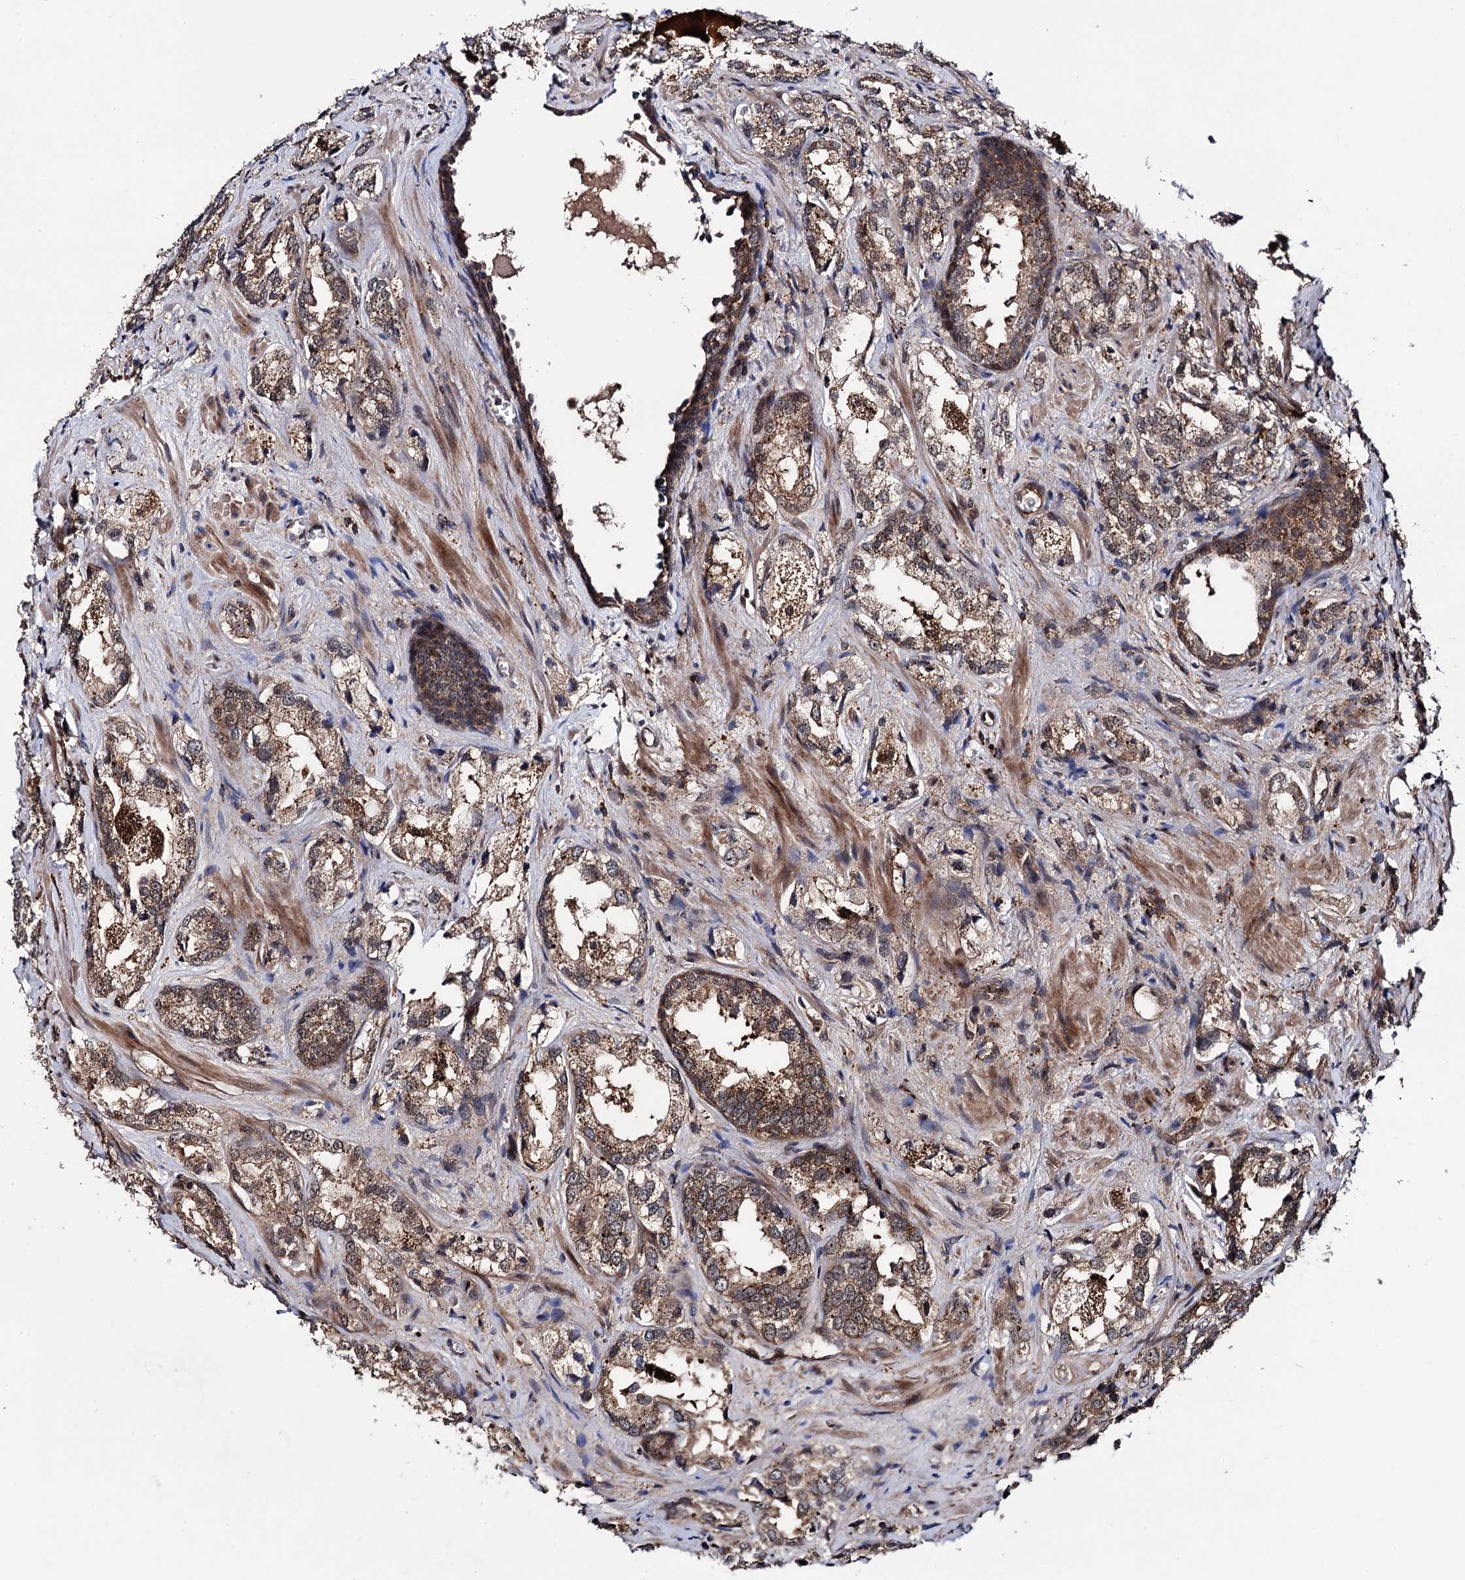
{"staining": {"intensity": "strong", "quantity": ">75%", "location": "cytoplasmic/membranous"}, "tissue": "prostate cancer", "cell_type": "Tumor cells", "image_type": "cancer", "snomed": [{"axis": "morphology", "description": "Adenocarcinoma, Low grade"}, {"axis": "topography", "description": "Prostate"}], "caption": "Strong cytoplasmic/membranous protein expression is present in about >75% of tumor cells in low-grade adenocarcinoma (prostate).", "gene": "MICAL2", "patient": {"sex": "male", "age": 47}}